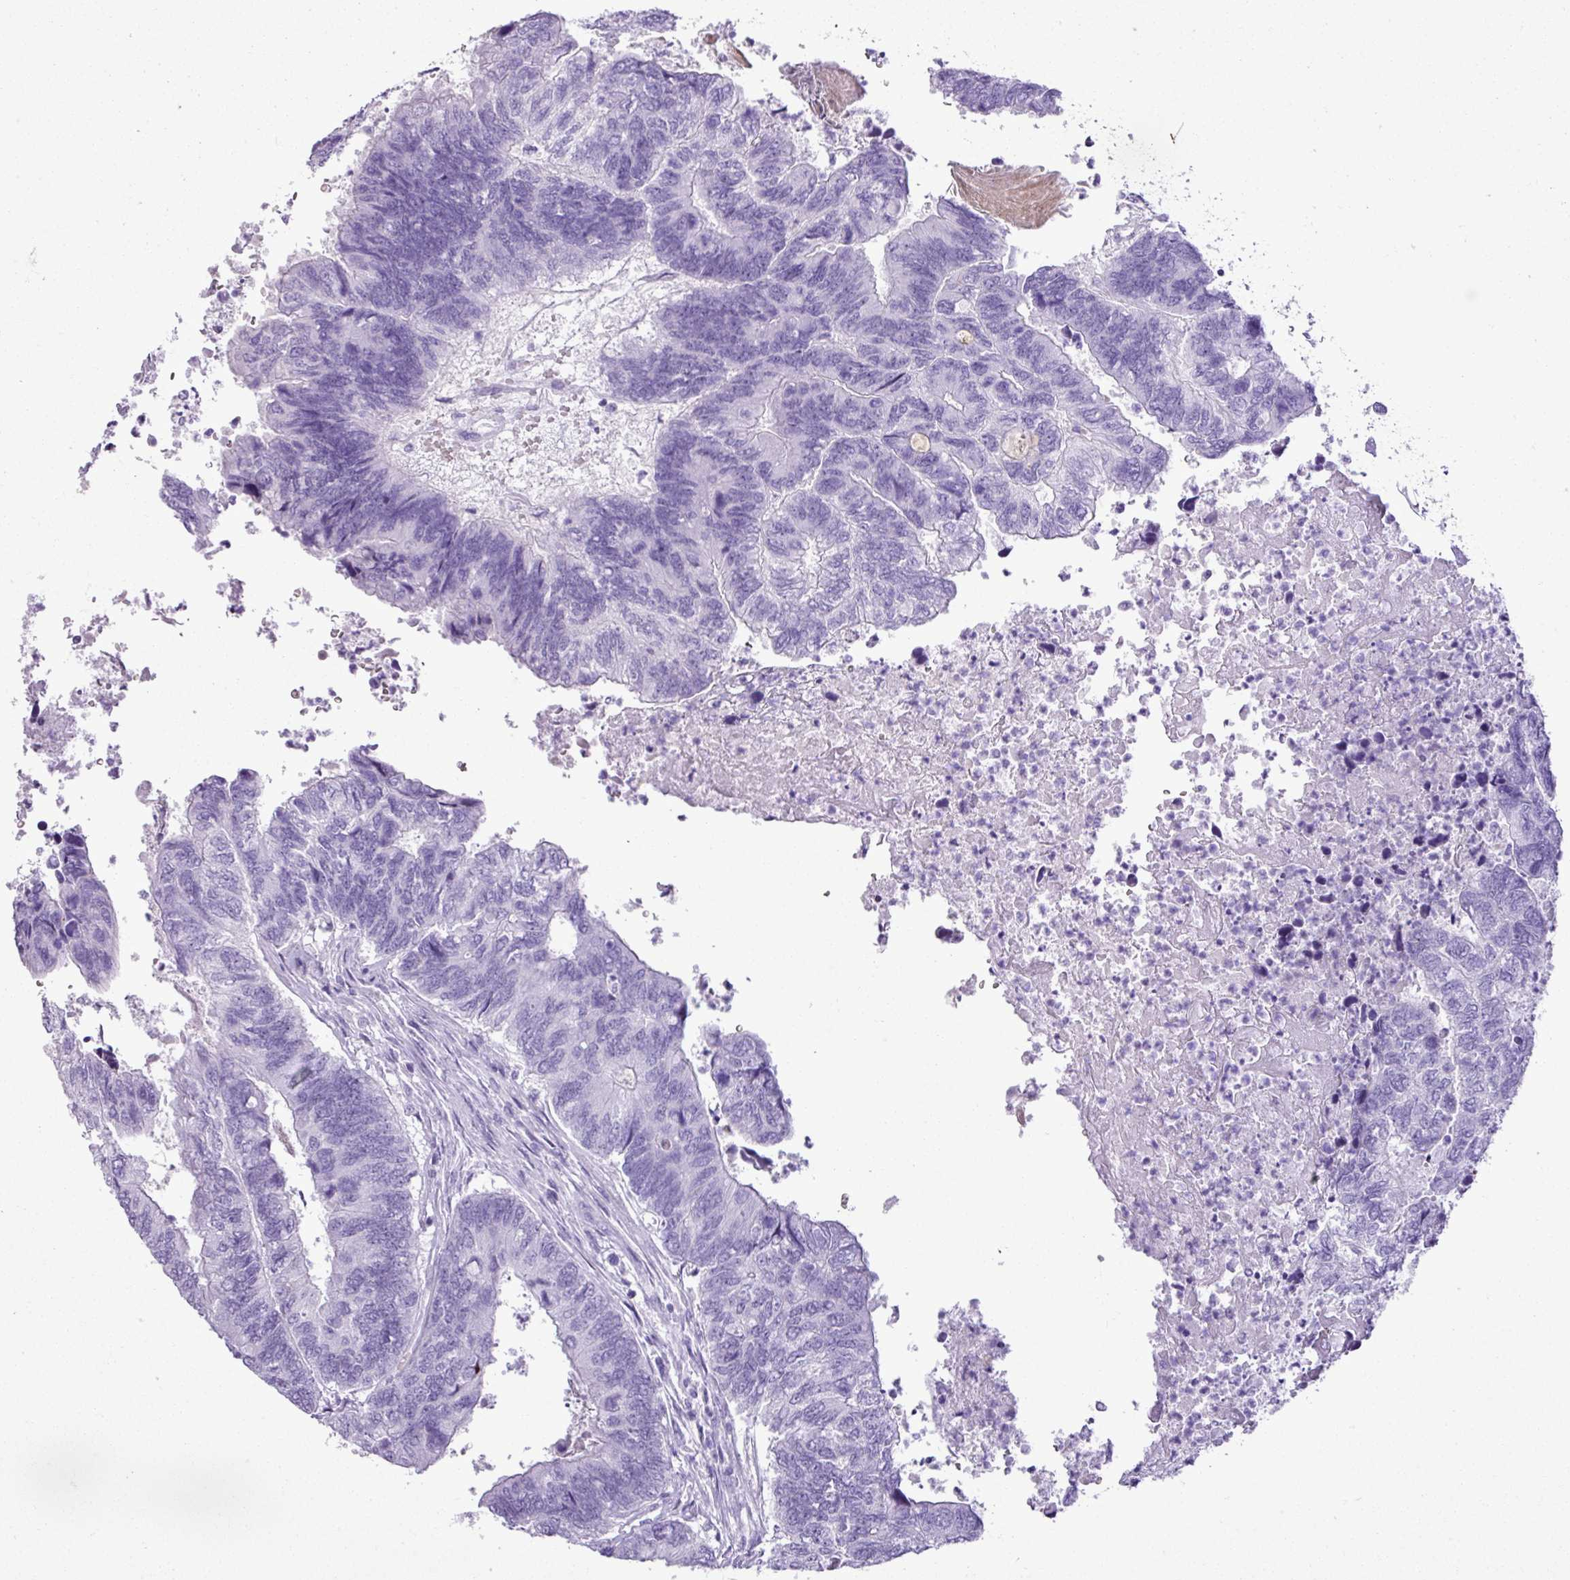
{"staining": {"intensity": "negative", "quantity": "none", "location": "none"}, "tissue": "colorectal cancer", "cell_type": "Tumor cells", "image_type": "cancer", "snomed": [{"axis": "morphology", "description": "Adenocarcinoma, NOS"}, {"axis": "topography", "description": "Colon"}], "caption": "The micrograph reveals no significant positivity in tumor cells of colorectal cancer (adenocarcinoma).", "gene": "ZSCAN5A", "patient": {"sex": "female", "age": 67}}